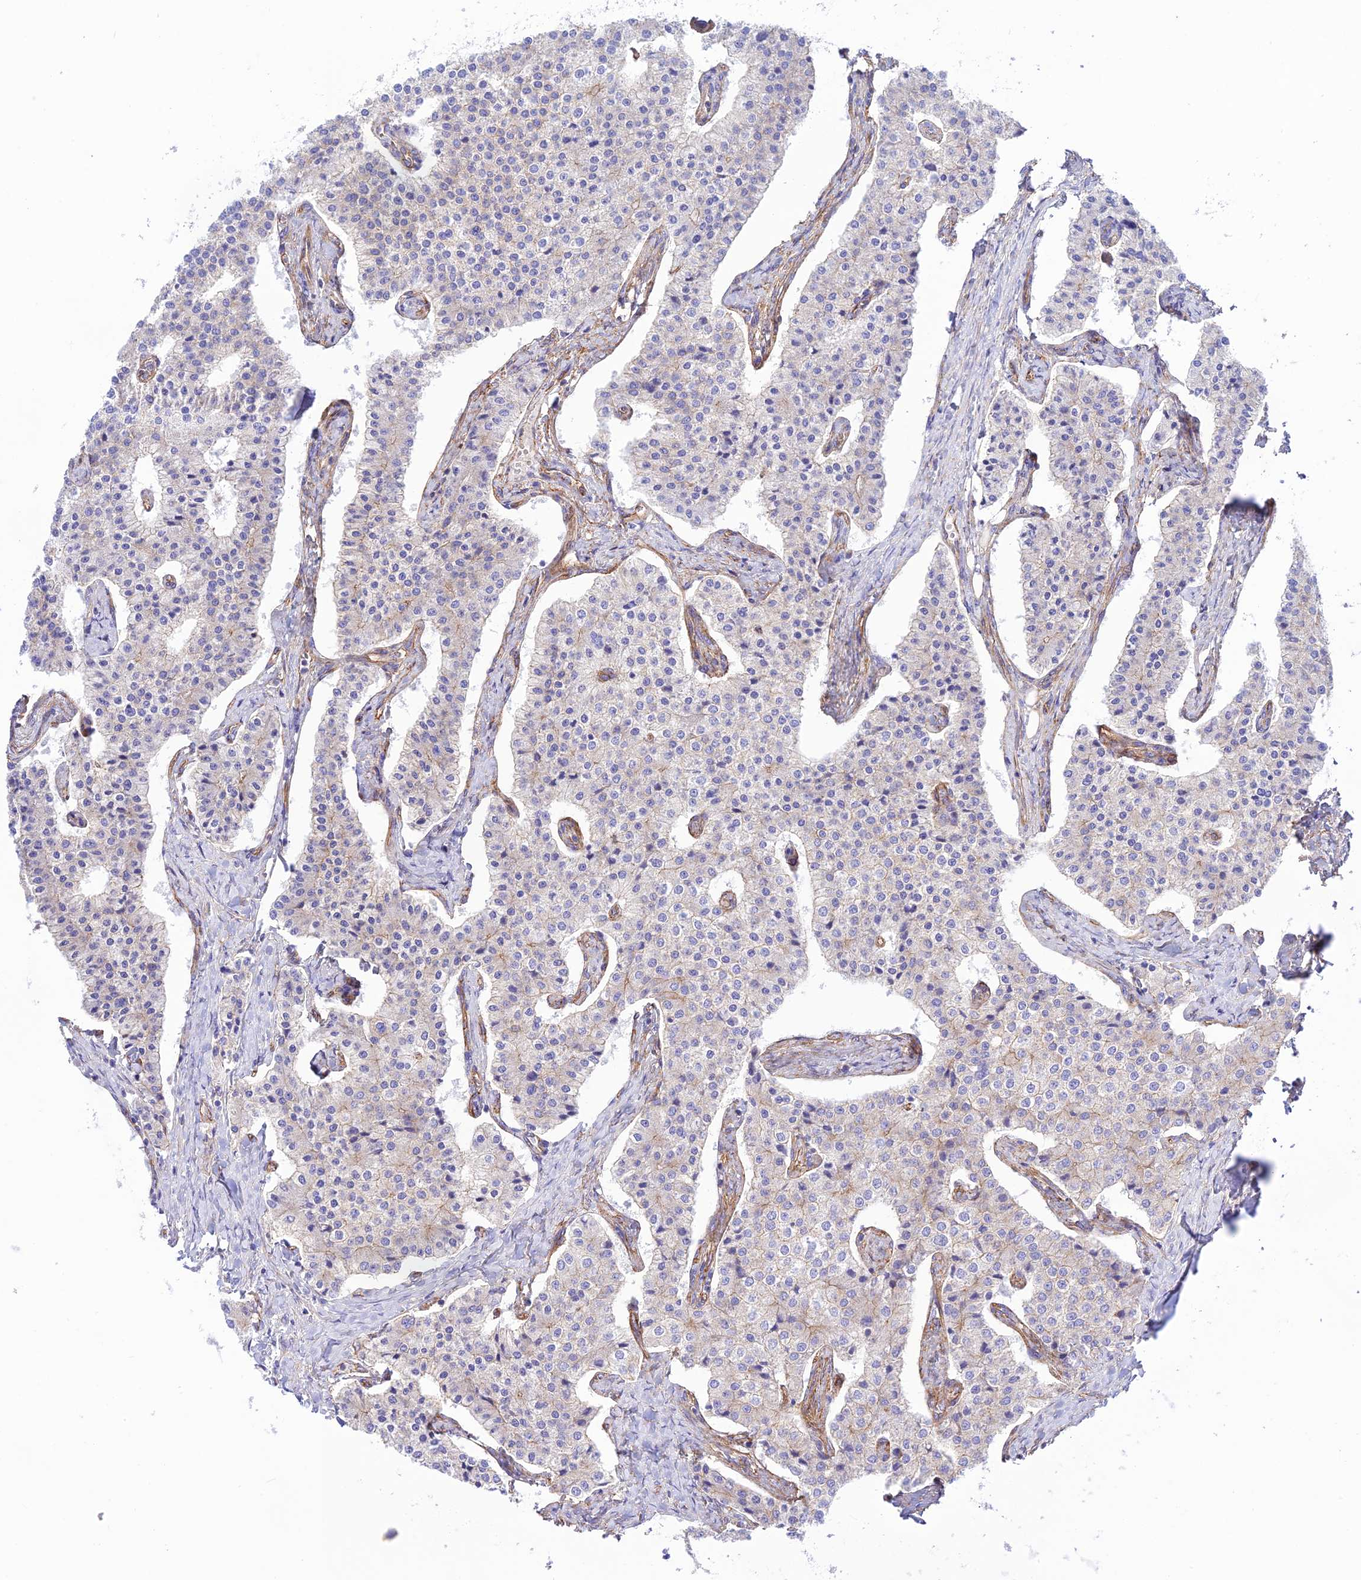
{"staining": {"intensity": "weak", "quantity": "<25%", "location": "cytoplasmic/membranous"}, "tissue": "carcinoid", "cell_type": "Tumor cells", "image_type": "cancer", "snomed": [{"axis": "morphology", "description": "Carcinoid, malignant, NOS"}, {"axis": "topography", "description": "Colon"}], "caption": "Immunohistochemistry (IHC) of carcinoid shows no expression in tumor cells. (Brightfield microscopy of DAB IHC at high magnification).", "gene": "YPEL5", "patient": {"sex": "female", "age": 52}}